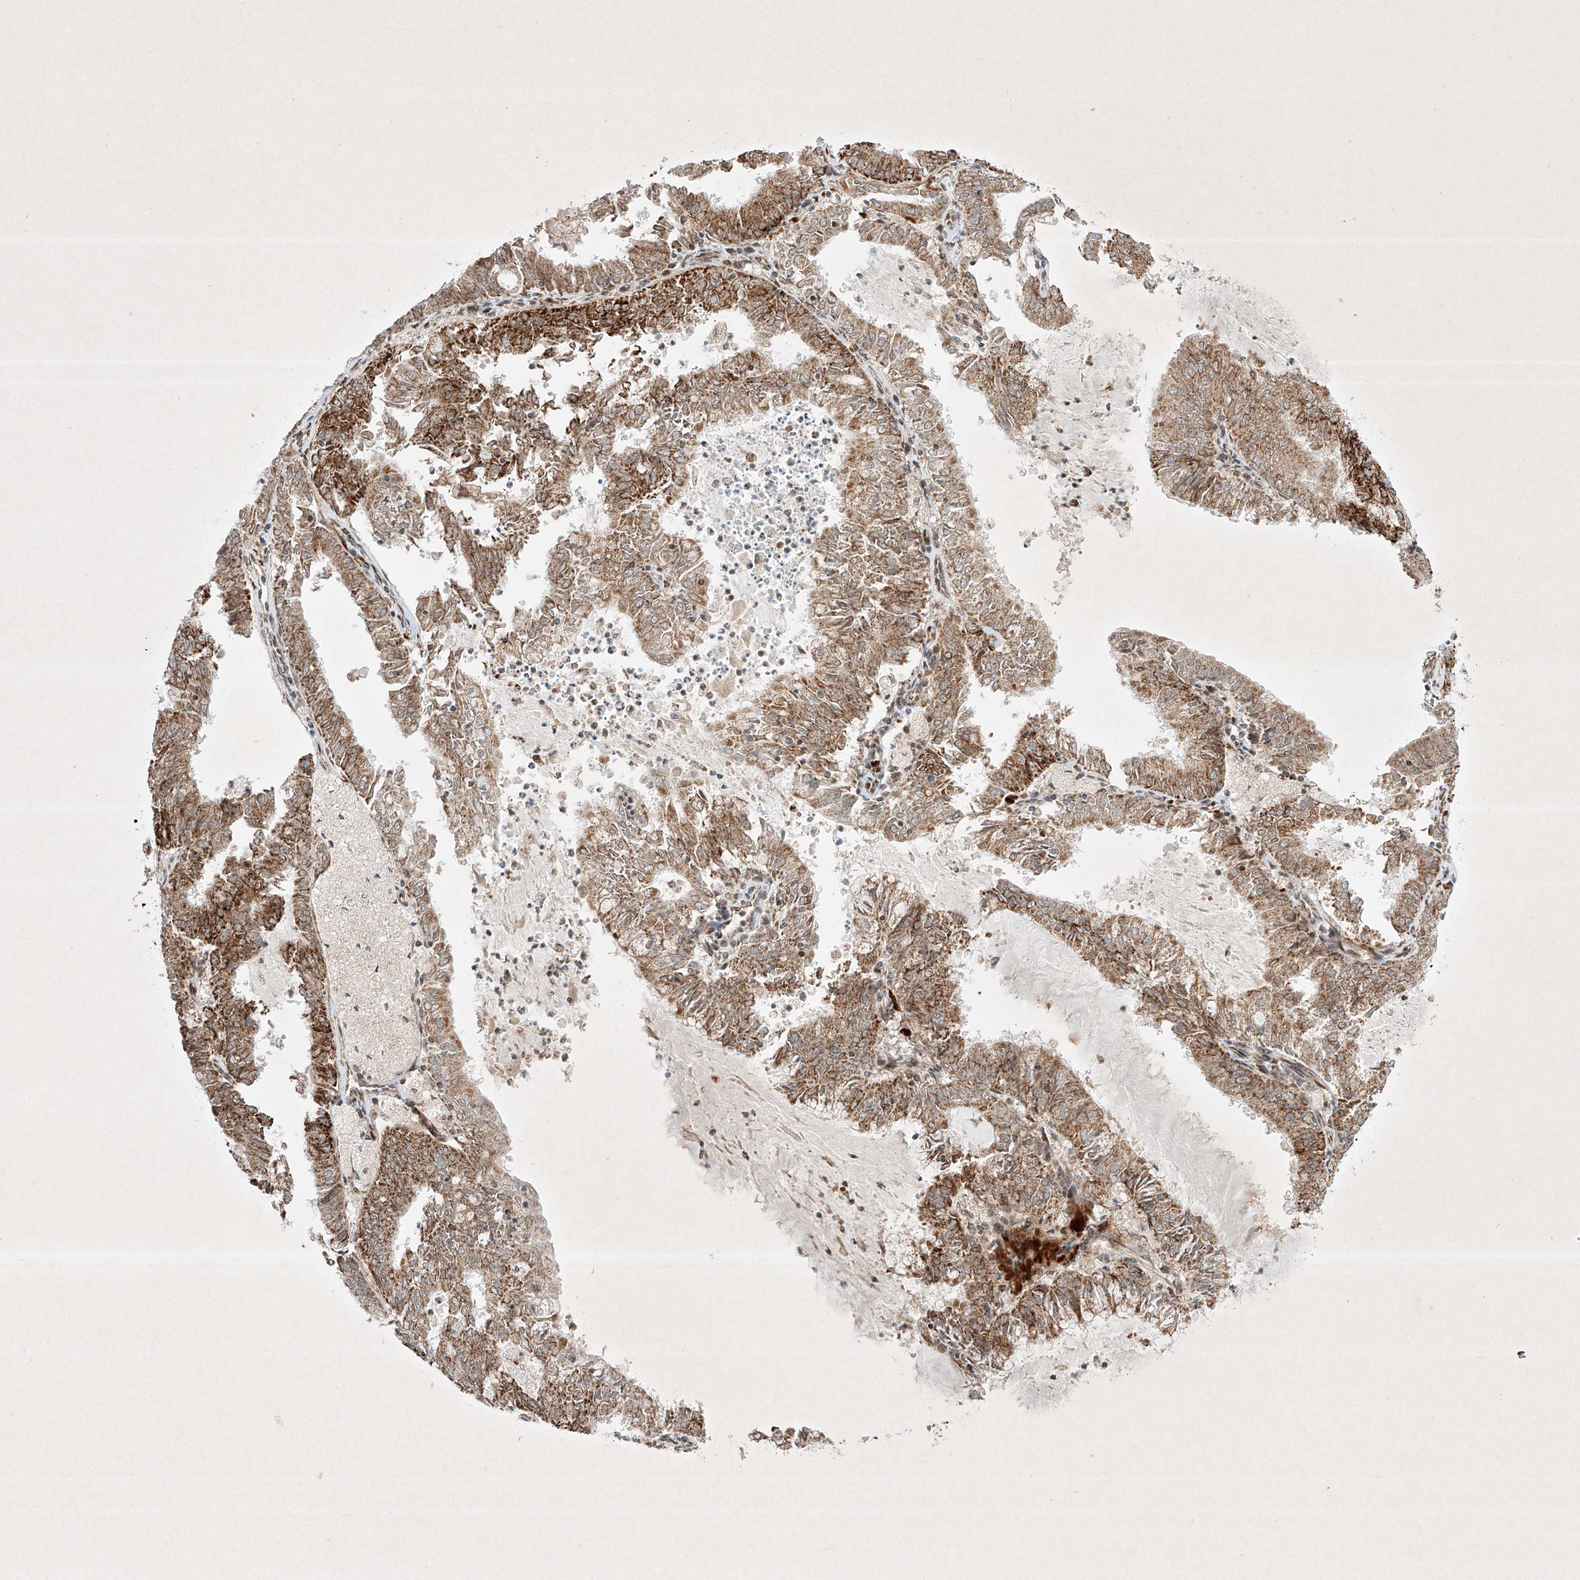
{"staining": {"intensity": "moderate", "quantity": ">75%", "location": "cytoplasmic/membranous"}, "tissue": "endometrial cancer", "cell_type": "Tumor cells", "image_type": "cancer", "snomed": [{"axis": "morphology", "description": "Adenocarcinoma, NOS"}, {"axis": "topography", "description": "Endometrium"}], "caption": "Immunohistochemical staining of endometrial cancer demonstrates medium levels of moderate cytoplasmic/membranous positivity in about >75% of tumor cells. (DAB (3,3'-diaminobenzidine) IHC, brown staining for protein, blue staining for nuclei).", "gene": "EPG5", "patient": {"sex": "female", "age": 57}}